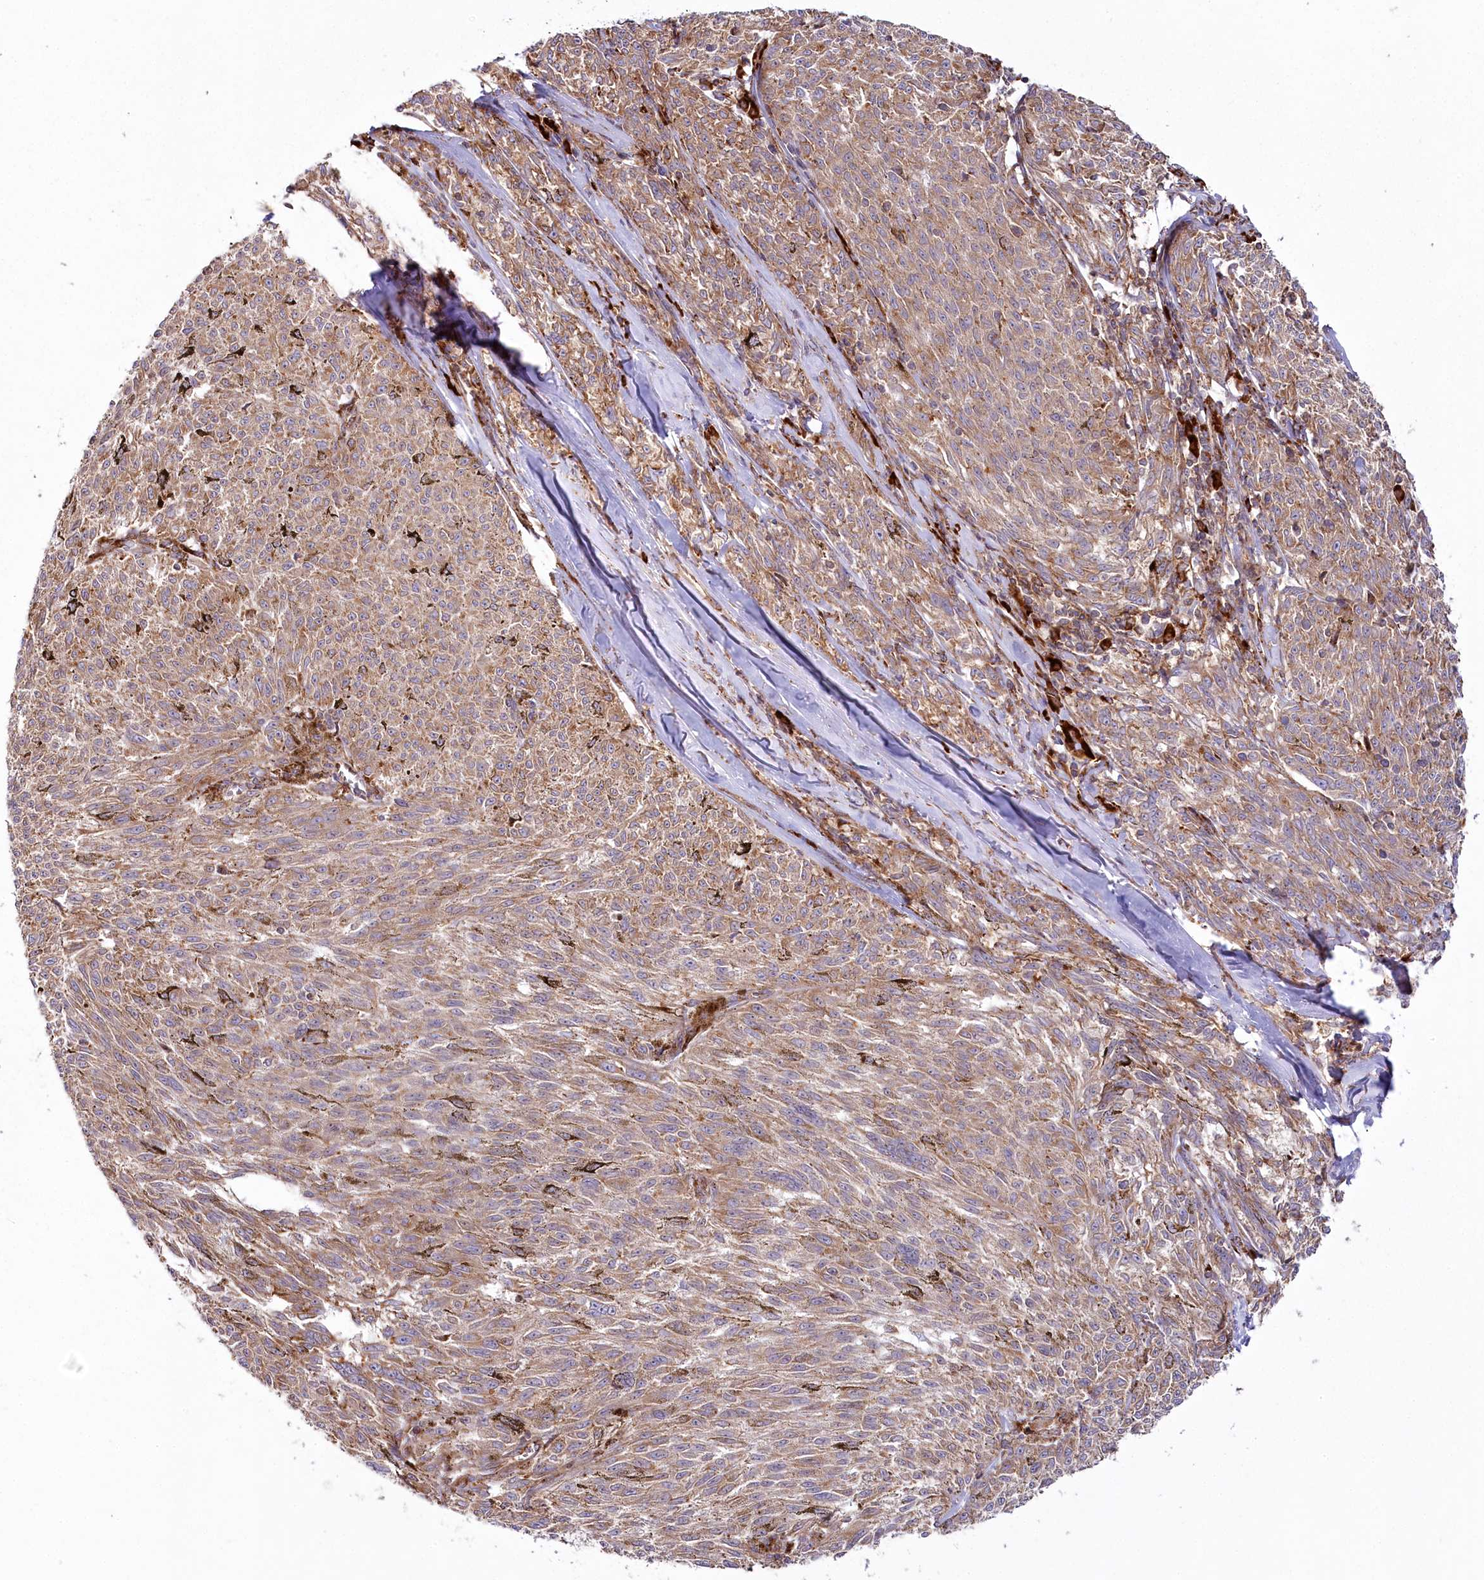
{"staining": {"intensity": "moderate", "quantity": ">75%", "location": "cytoplasmic/membranous"}, "tissue": "melanoma", "cell_type": "Tumor cells", "image_type": "cancer", "snomed": [{"axis": "morphology", "description": "Malignant melanoma, NOS"}, {"axis": "topography", "description": "Skin"}], "caption": "Malignant melanoma stained with a protein marker reveals moderate staining in tumor cells.", "gene": "POGLUT1", "patient": {"sex": "female", "age": 72}}